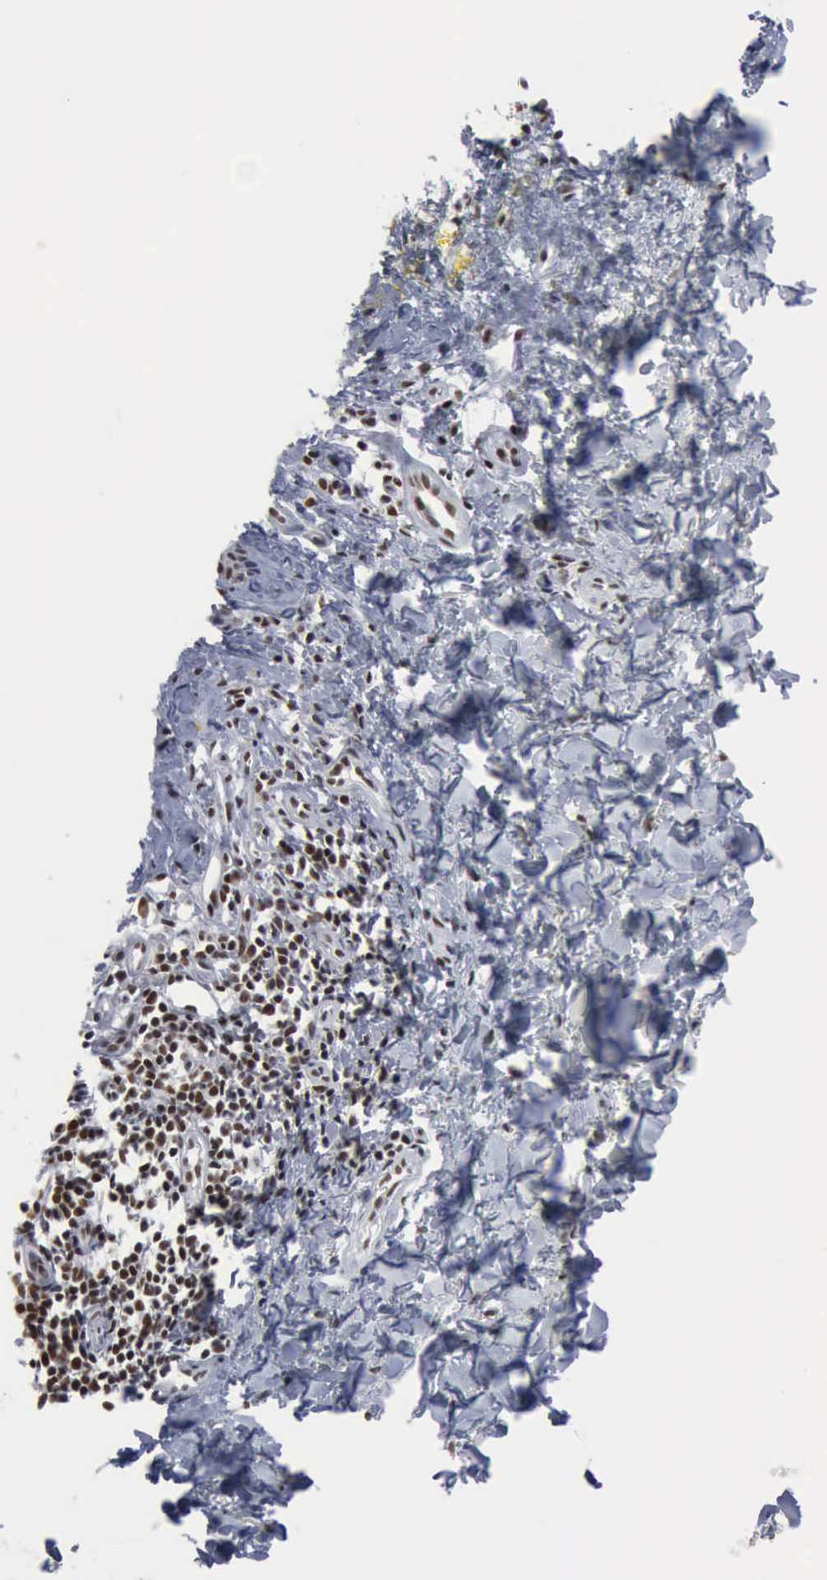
{"staining": {"intensity": "weak", "quantity": ">75%", "location": "nuclear"}, "tissue": "melanoma", "cell_type": "Tumor cells", "image_type": "cancer", "snomed": [{"axis": "morphology", "description": "Malignant melanoma, NOS"}, {"axis": "topography", "description": "Skin"}], "caption": "Protein analysis of melanoma tissue reveals weak nuclear expression in about >75% of tumor cells. The staining was performed using DAB to visualize the protein expression in brown, while the nuclei were stained in blue with hematoxylin (Magnification: 20x).", "gene": "XPA", "patient": {"sex": "female", "age": 52}}